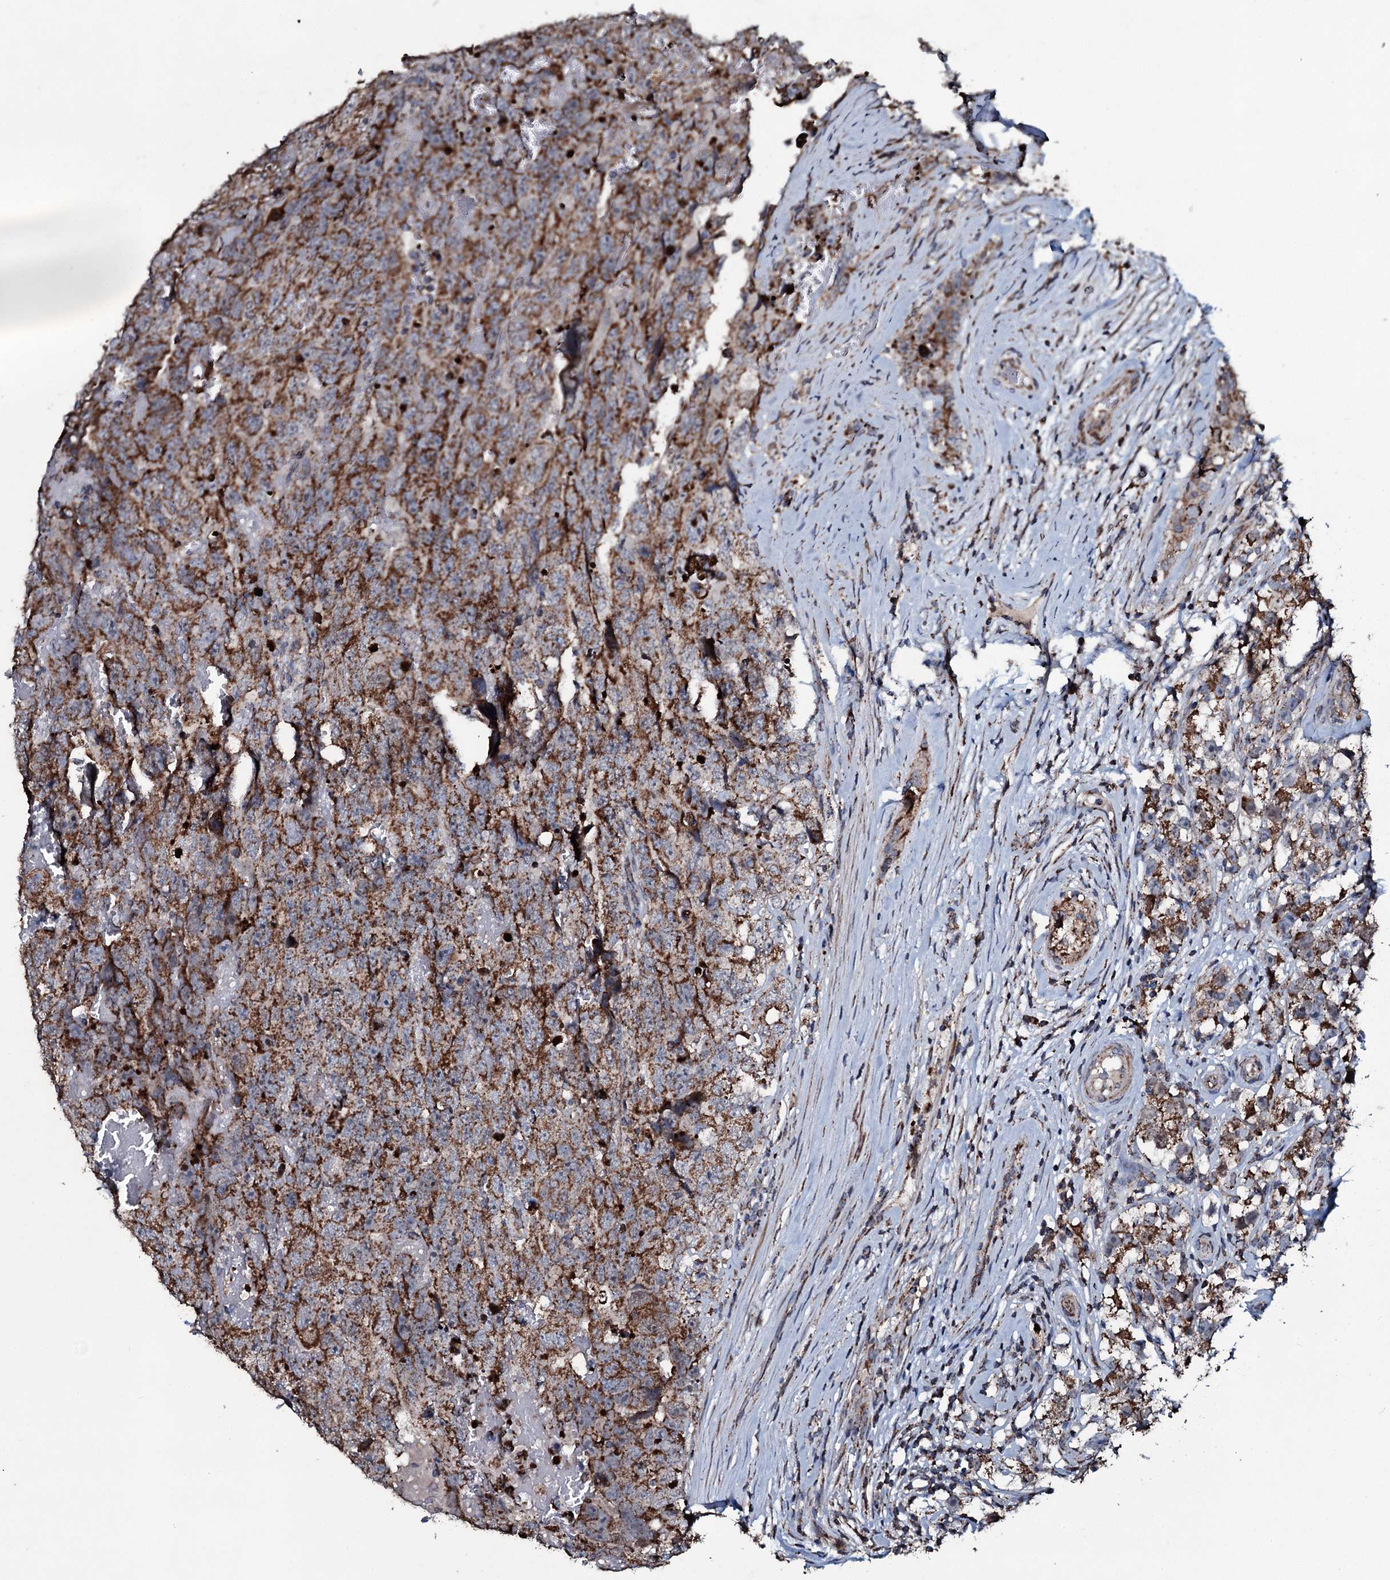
{"staining": {"intensity": "moderate", "quantity": ">75%", "location": "cytoplasmic/membranous"}, "tissue": "testis cancer", "cell_type": "Tumor cells", "image_type": "cancer", "snomed": [{"axis": "morphology", "description": "Carcinoma, Embryonal, NOS"}, {"axis": "topography", "description": "Testis"}], "caption": "Testis cancer stained for a protein reveals moderate cytoplasmic/membranous positivity in tumor cells.", "gene": "DYNC2I2", "patient": {"sex": "male", "age": 45}}